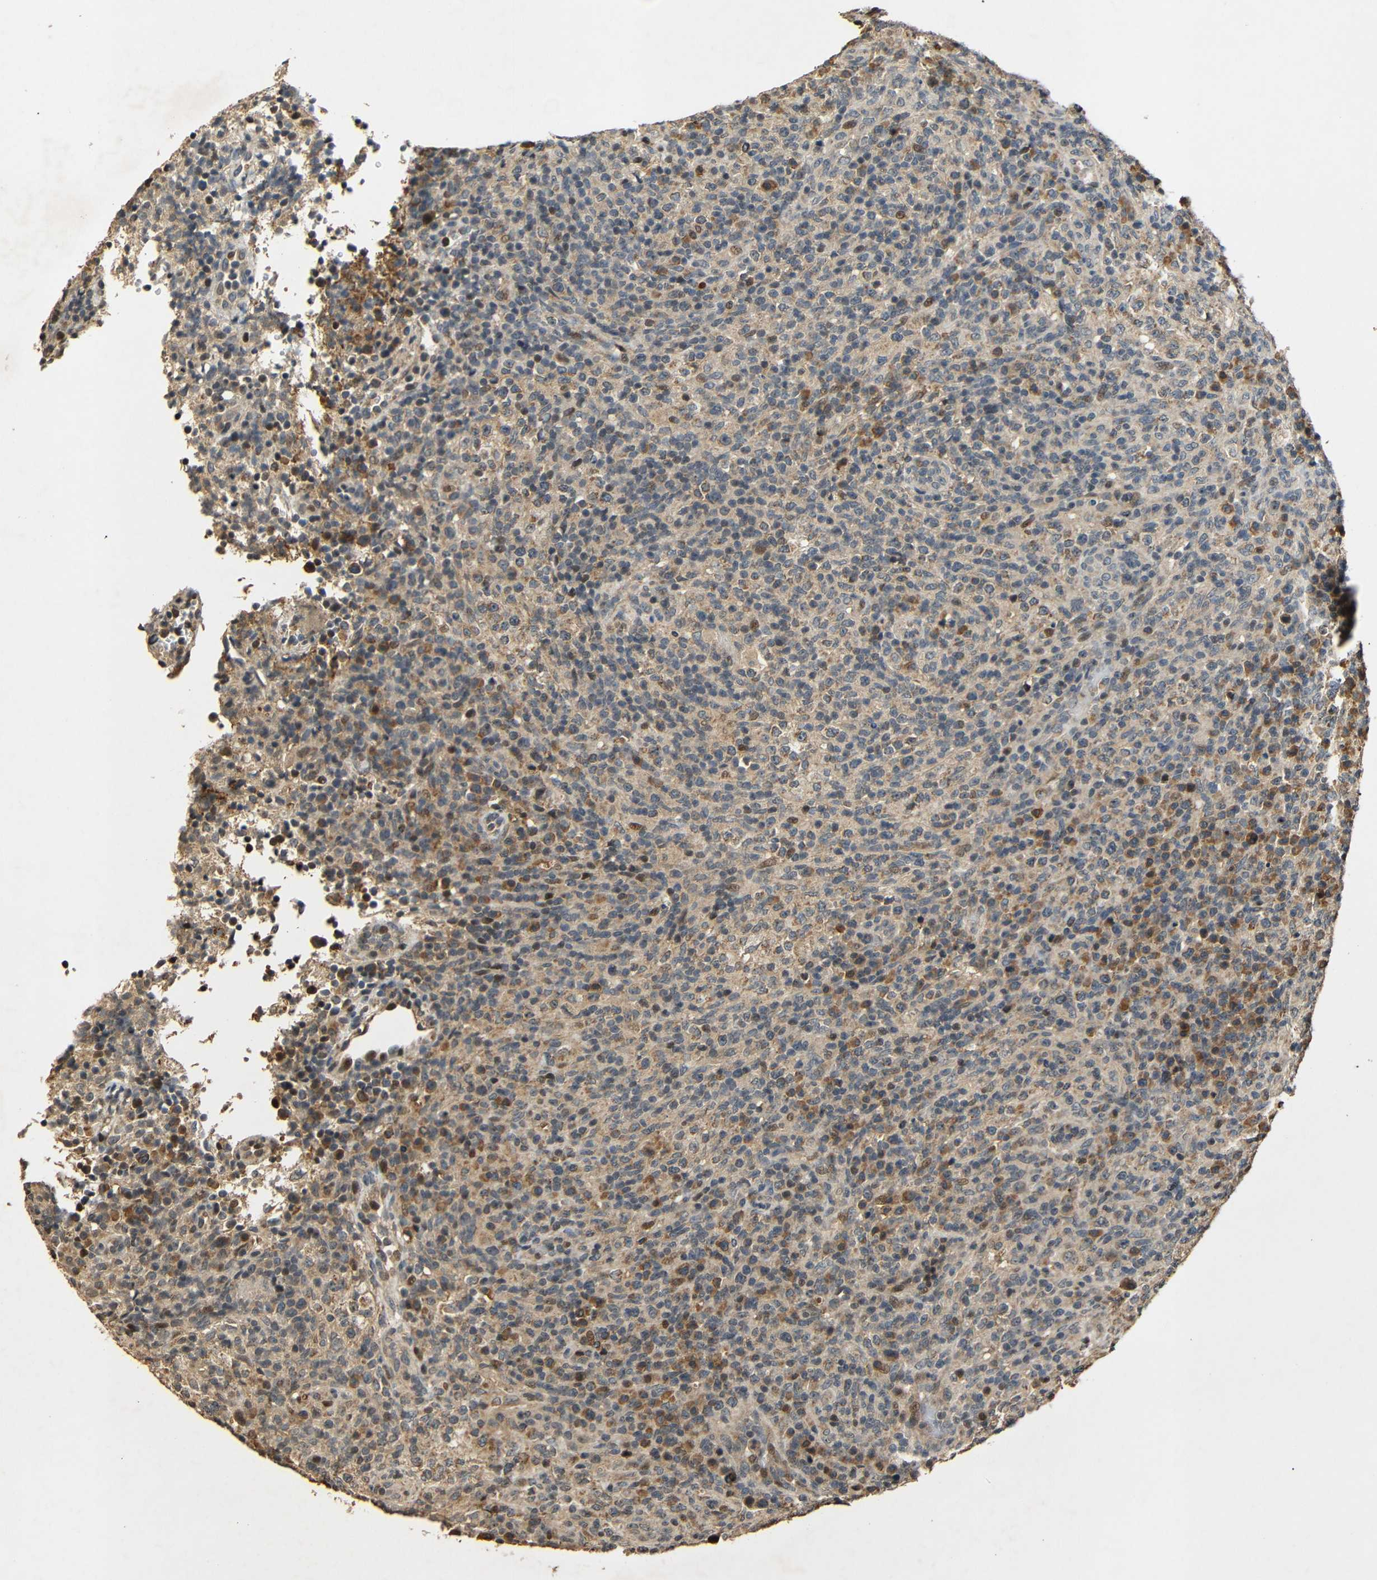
{"staining": {"intensity": "moderate", "quantity": ">75%", "location": "cytoplasmic/membranous,nuclear"}, "tissue": "lymphoma", "cell_type": "Tumor cells", "image_type": "cancer", "snomed": [{"axis": "morphology", "description": "Malignant lymphoma, non-Hodgkin's type, High grade"}, {"axis": "topography", "description": "Lymph node"}], "caption": "This photomicrograph demonstrates IHC staining of lymphoma, with medium moderate cytoplasmic/membranous and nuclear positivity in about >75% of tumor cells.", "gene": "KAZALD1", "patient": {"sex": "female", "age": 76}}